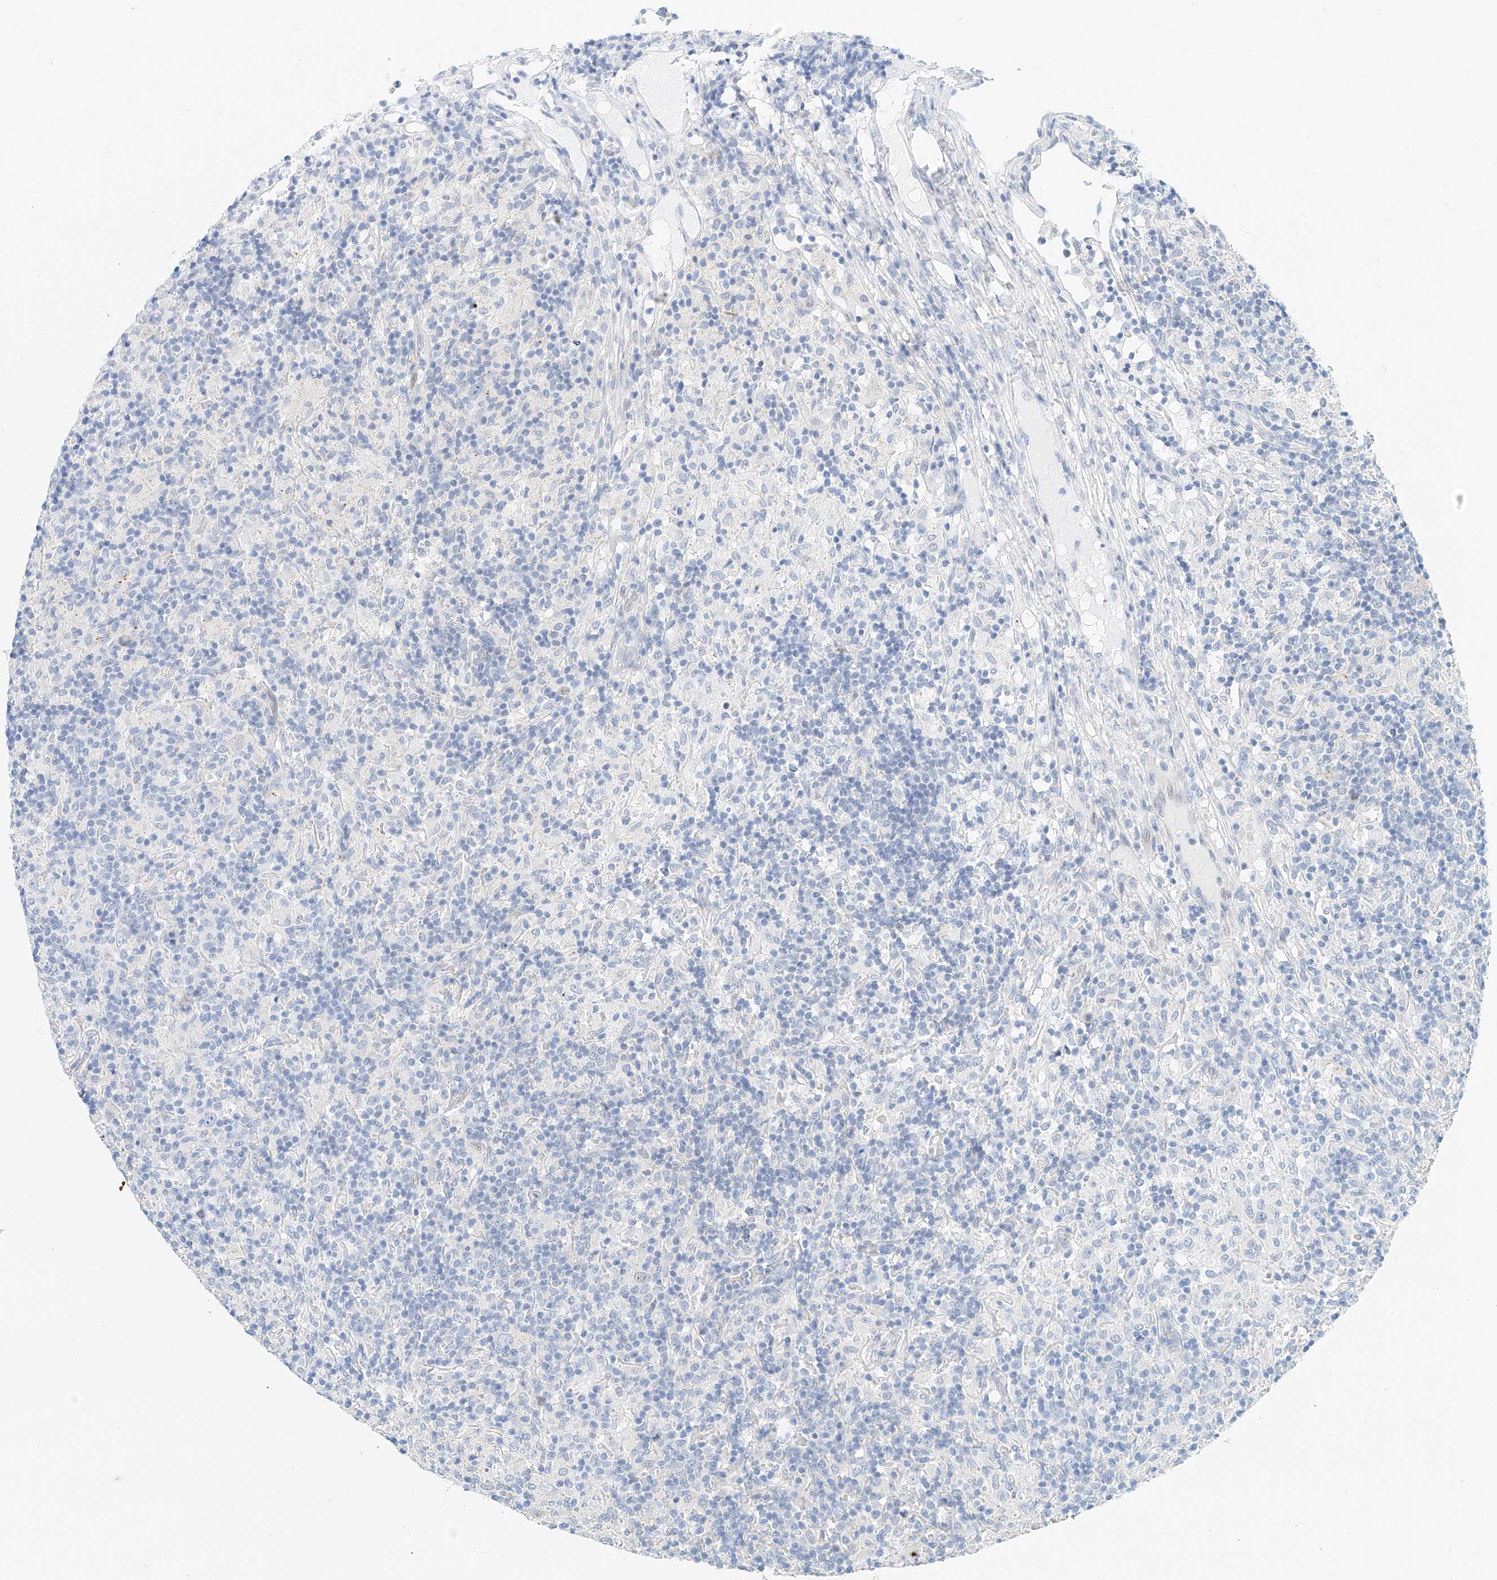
{"staining": {"intensity": "negative", "quantity": "none", "location": "none"}, "tissue": "lymphoma", "cell_type": "Tumor cells", "image_type": "cancer", "snomed": [{"axis": "morphology", "description": "Hodgkin's disease, NOS"}, {"axis": "topography", "description": "Lymph node"}], "caption": "This is a photomicrograph of IHC staining of lymphoma, which shows no positivity in tumor cells. The staining is performed using DAB (3,3'-diaminobenzidine) brown chromogen with nuclei counter-stained in using hematoxylin.", "gene": "NALCN", "patient": {"sex": "male", "age": 70}}